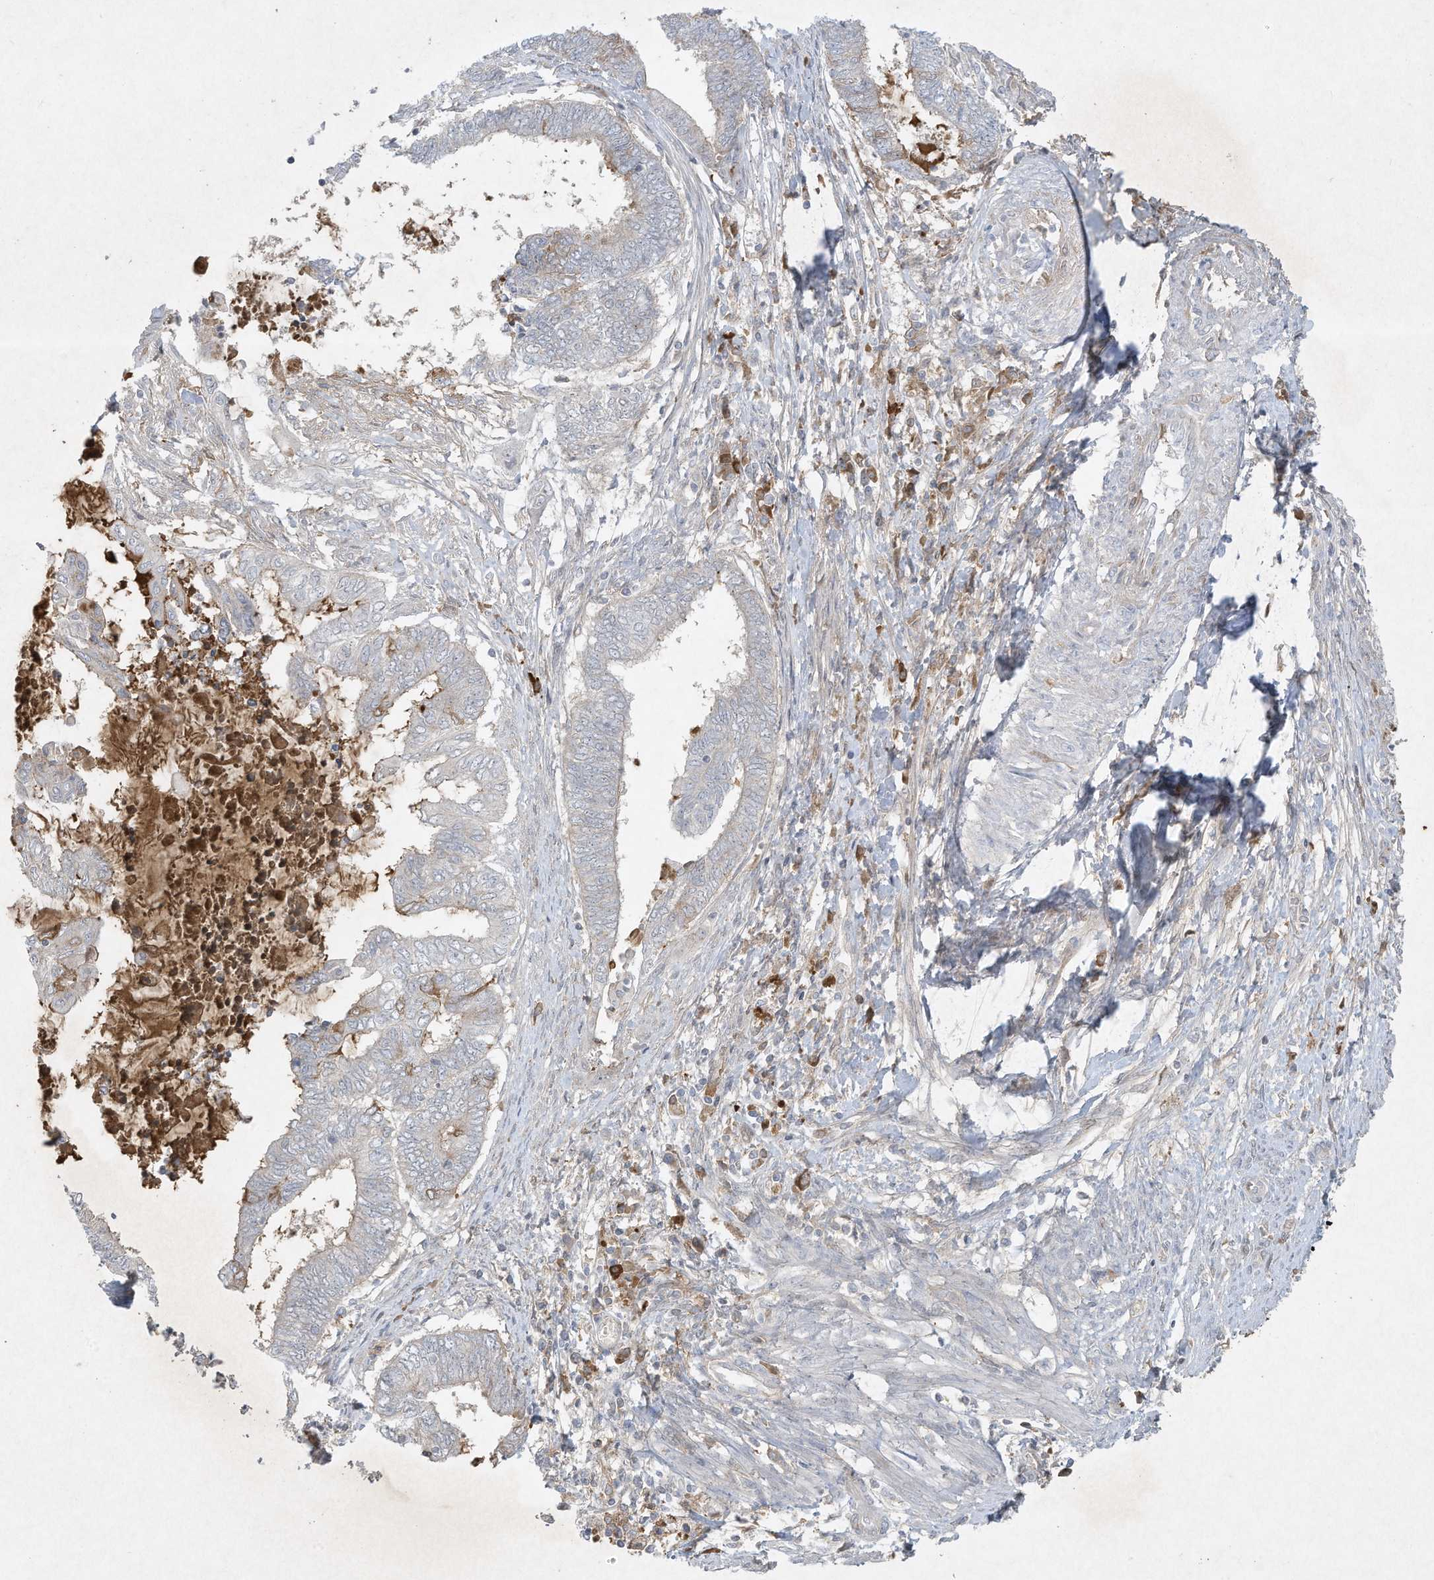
{"staining": {"intensity": "negative", "quantity": "none", "location": "none"}, "tissue": "endometrial cancer", "cell_type": "Tumor cells", "image_type": "cancer", "snomed": [{"axis": "morphology", "description": "Adenocarcinoma, NOS"}, {"axis": "topography", "description": "Uterus"}, {"axis": "topography", "description": "Endometrium"}], "caption": "The histopathology image shows no staining of tumor cells in adenocarcinoma (endometrial).", "gene": "FETUB", "patient": {"sex": "female", "age": 70}}